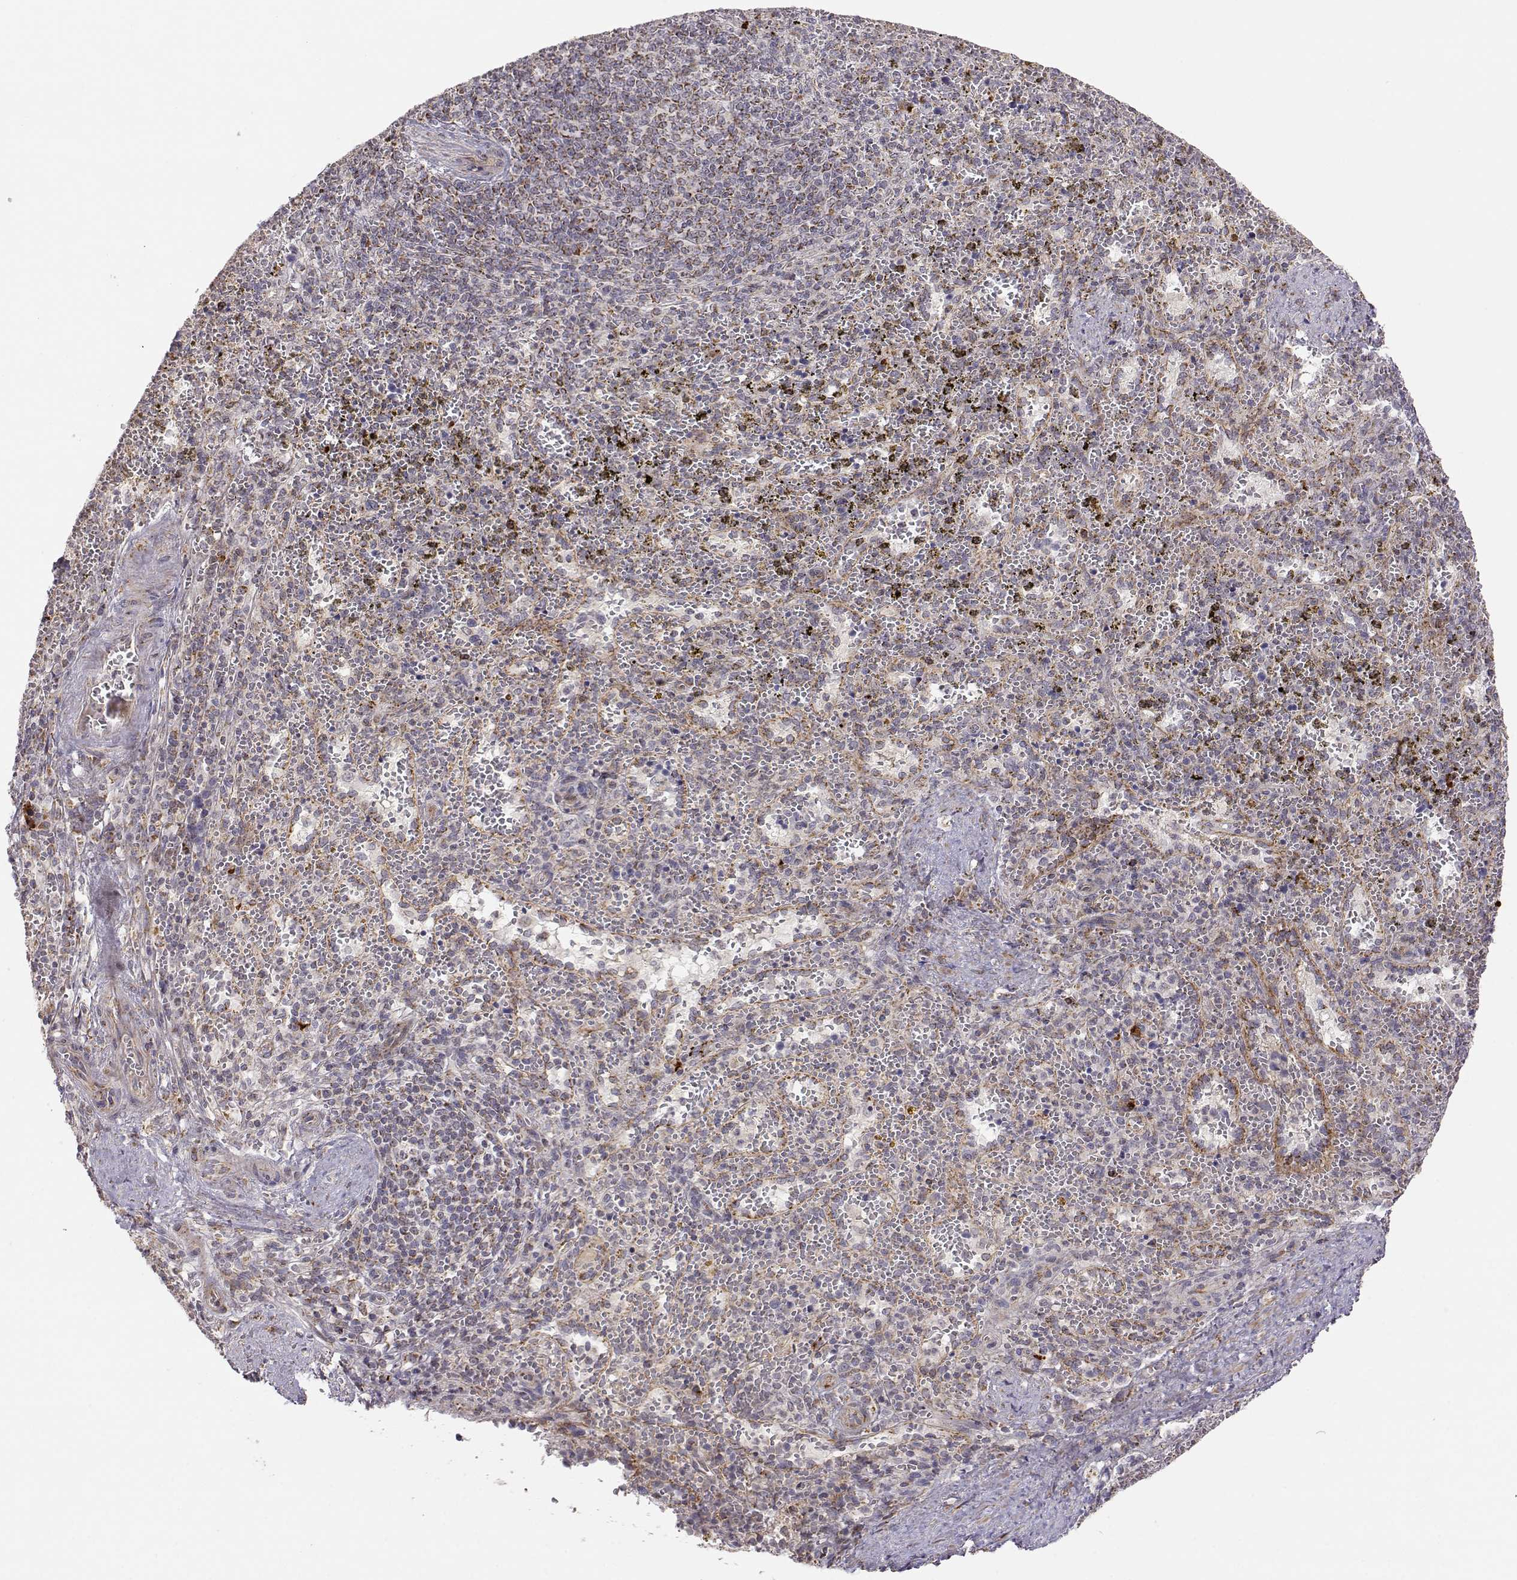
{"staining": {"intensity": "moderate", "quantity": "<25%", "location": "cytoplasmic/membranous"}, "tissue": "spleen", "cell_type": "Cells in red pulp", "image_type": "normal", "snomed": [{"axis": "morphology", "description": "Normal tissue, NOS"}, {"axis": "topography", "description": "Spleen"}], "caption": "This photomicrograph demonstrates immunohistochemistry staining of unremarkable human spleen, with low moderate cytoplasmic/membranous positivity in approximately <25% of cells in red pulp.", "gene": "EXOG", "patient": {"sex": "female", "age": 50}}